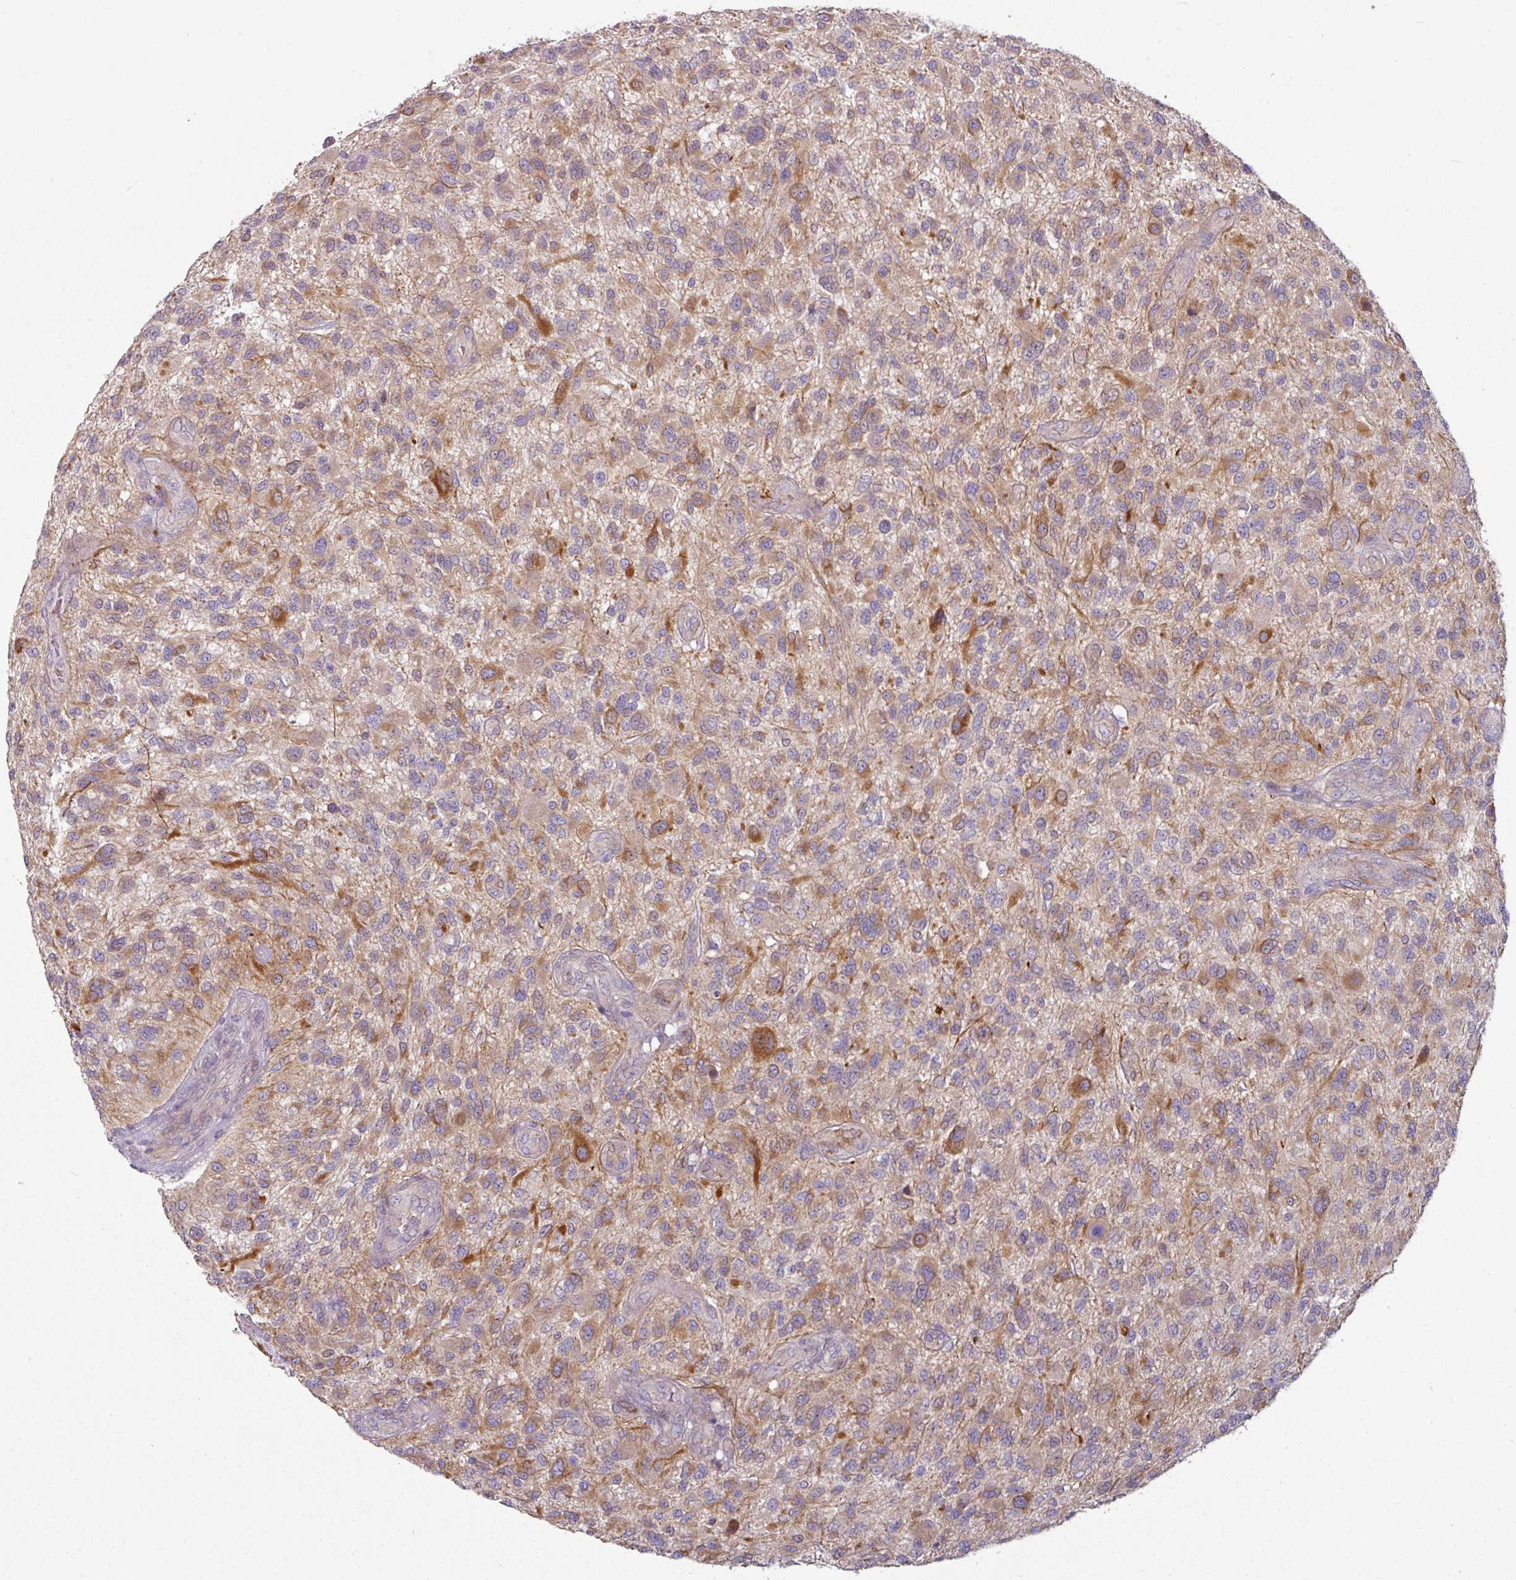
{"staining": {"intensity": "moderate", "quantity": "<25%", "location": "cytoplasmic/membranous"}, "tissue": "glioma", "cell_type": "Tumor cells", "image_type": "cancer", "snomed": [{"axis": "morphology", "description": "Glioma, malignant, High grade"}, {"axis": "topography", "description": "Brain"}], "caption": "Immunohistochemical staining of malignant high-grade glioma exhibits low levels of moderate cytoplasmic/membranous protein staining in approximately <25% of tumor cells.", "gene": "MTMR14", "patient": {"sex": "male", "age": 47}}